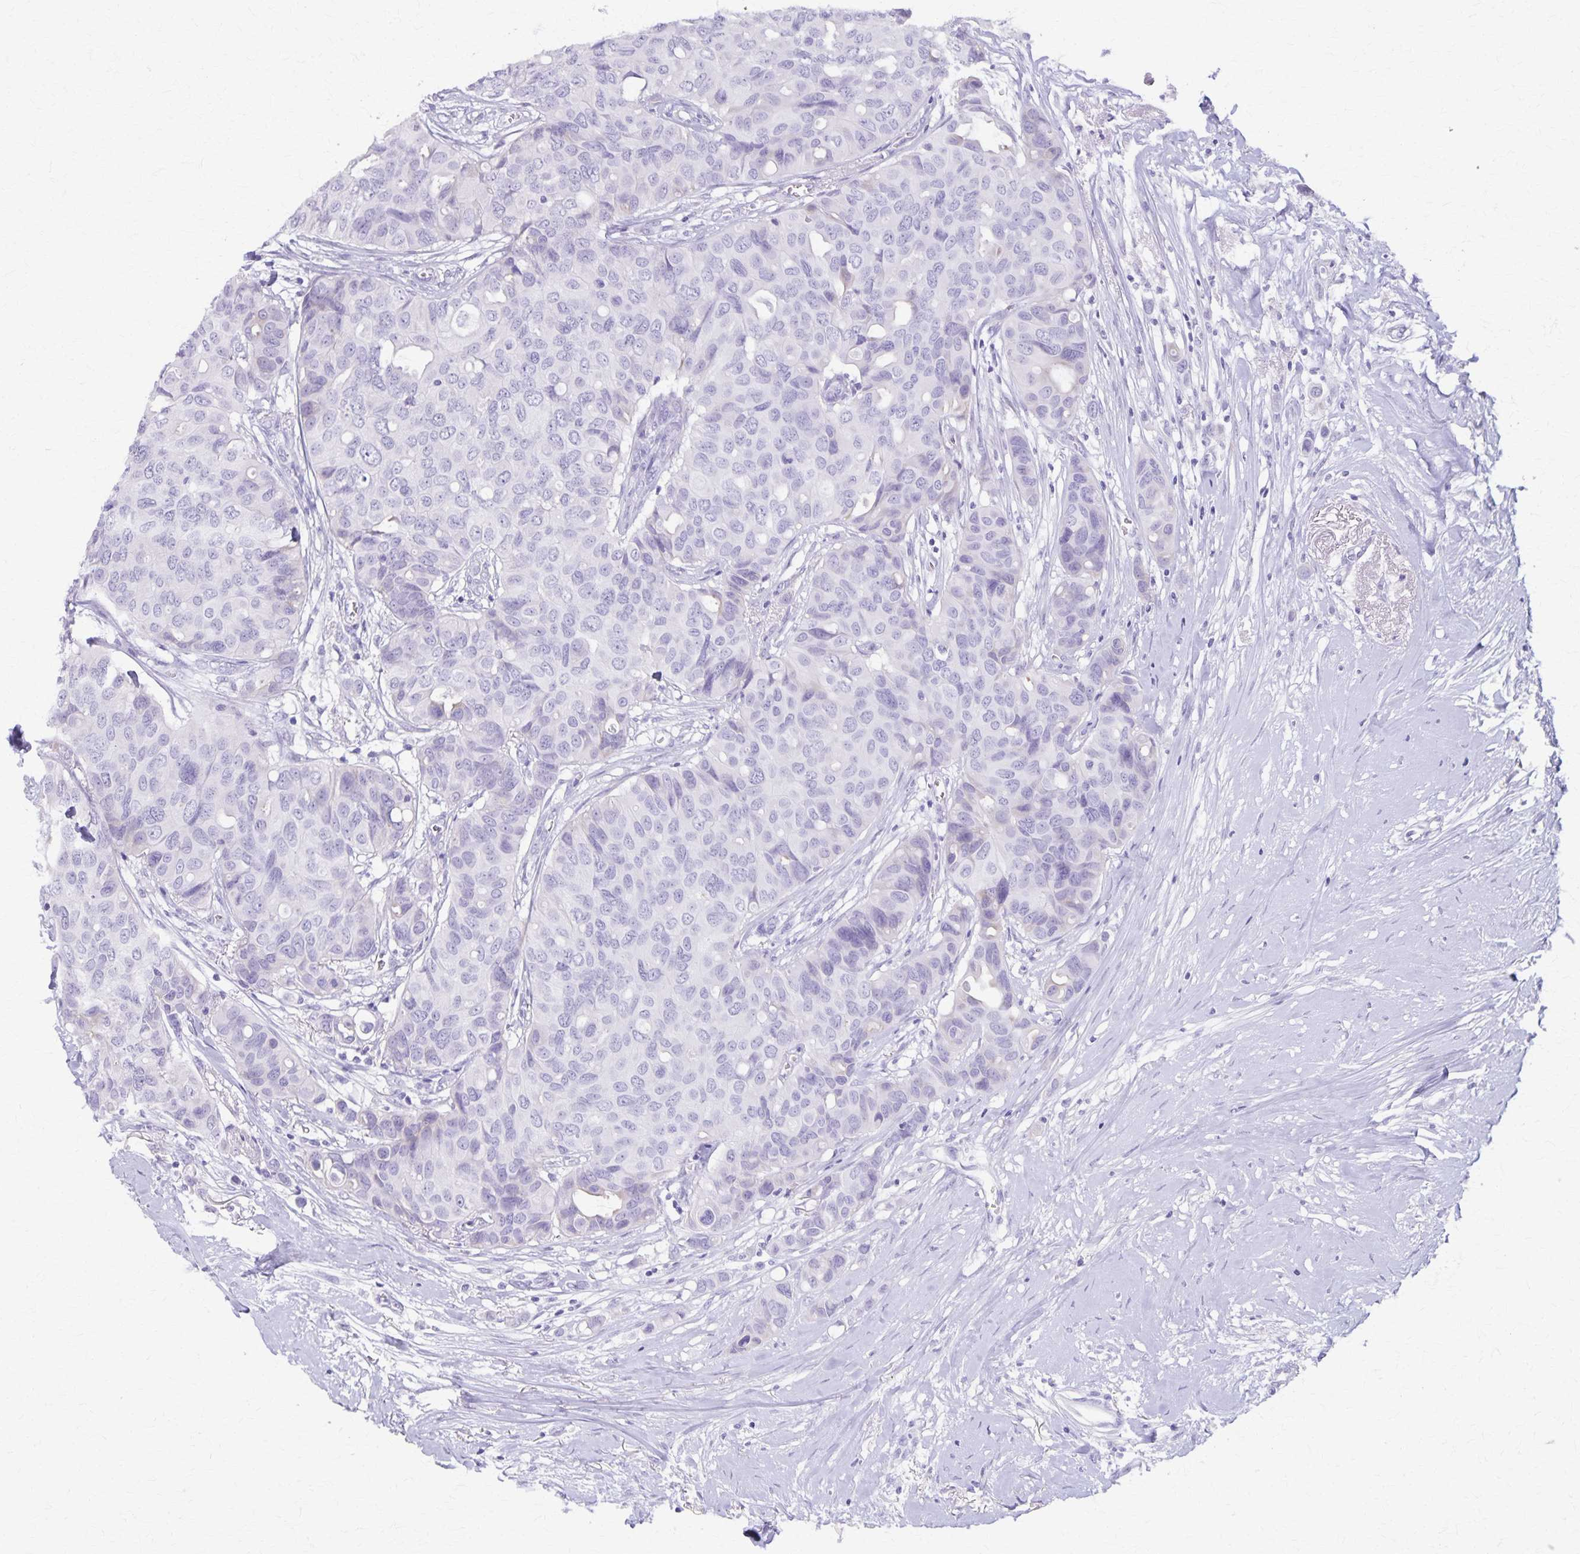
{"staining": {"intensity": "negative", "quantity": "none", "location": "none"}, "tissue": "breast cancer", "cell_type": "Tumor cells", "image_type": "cancer", "snomed": [{"axis": "morphology", "description": "Duct carcinoma"}, {"axis": "topography", "description": "Breast"}], "caption": "Breast infiltrating ductal carcinoma was stained to show a protein in brown. There is no significant expression in tumor cells.", "gene": "DEFA5", "patient": {"sex": "female", "age": 54}}